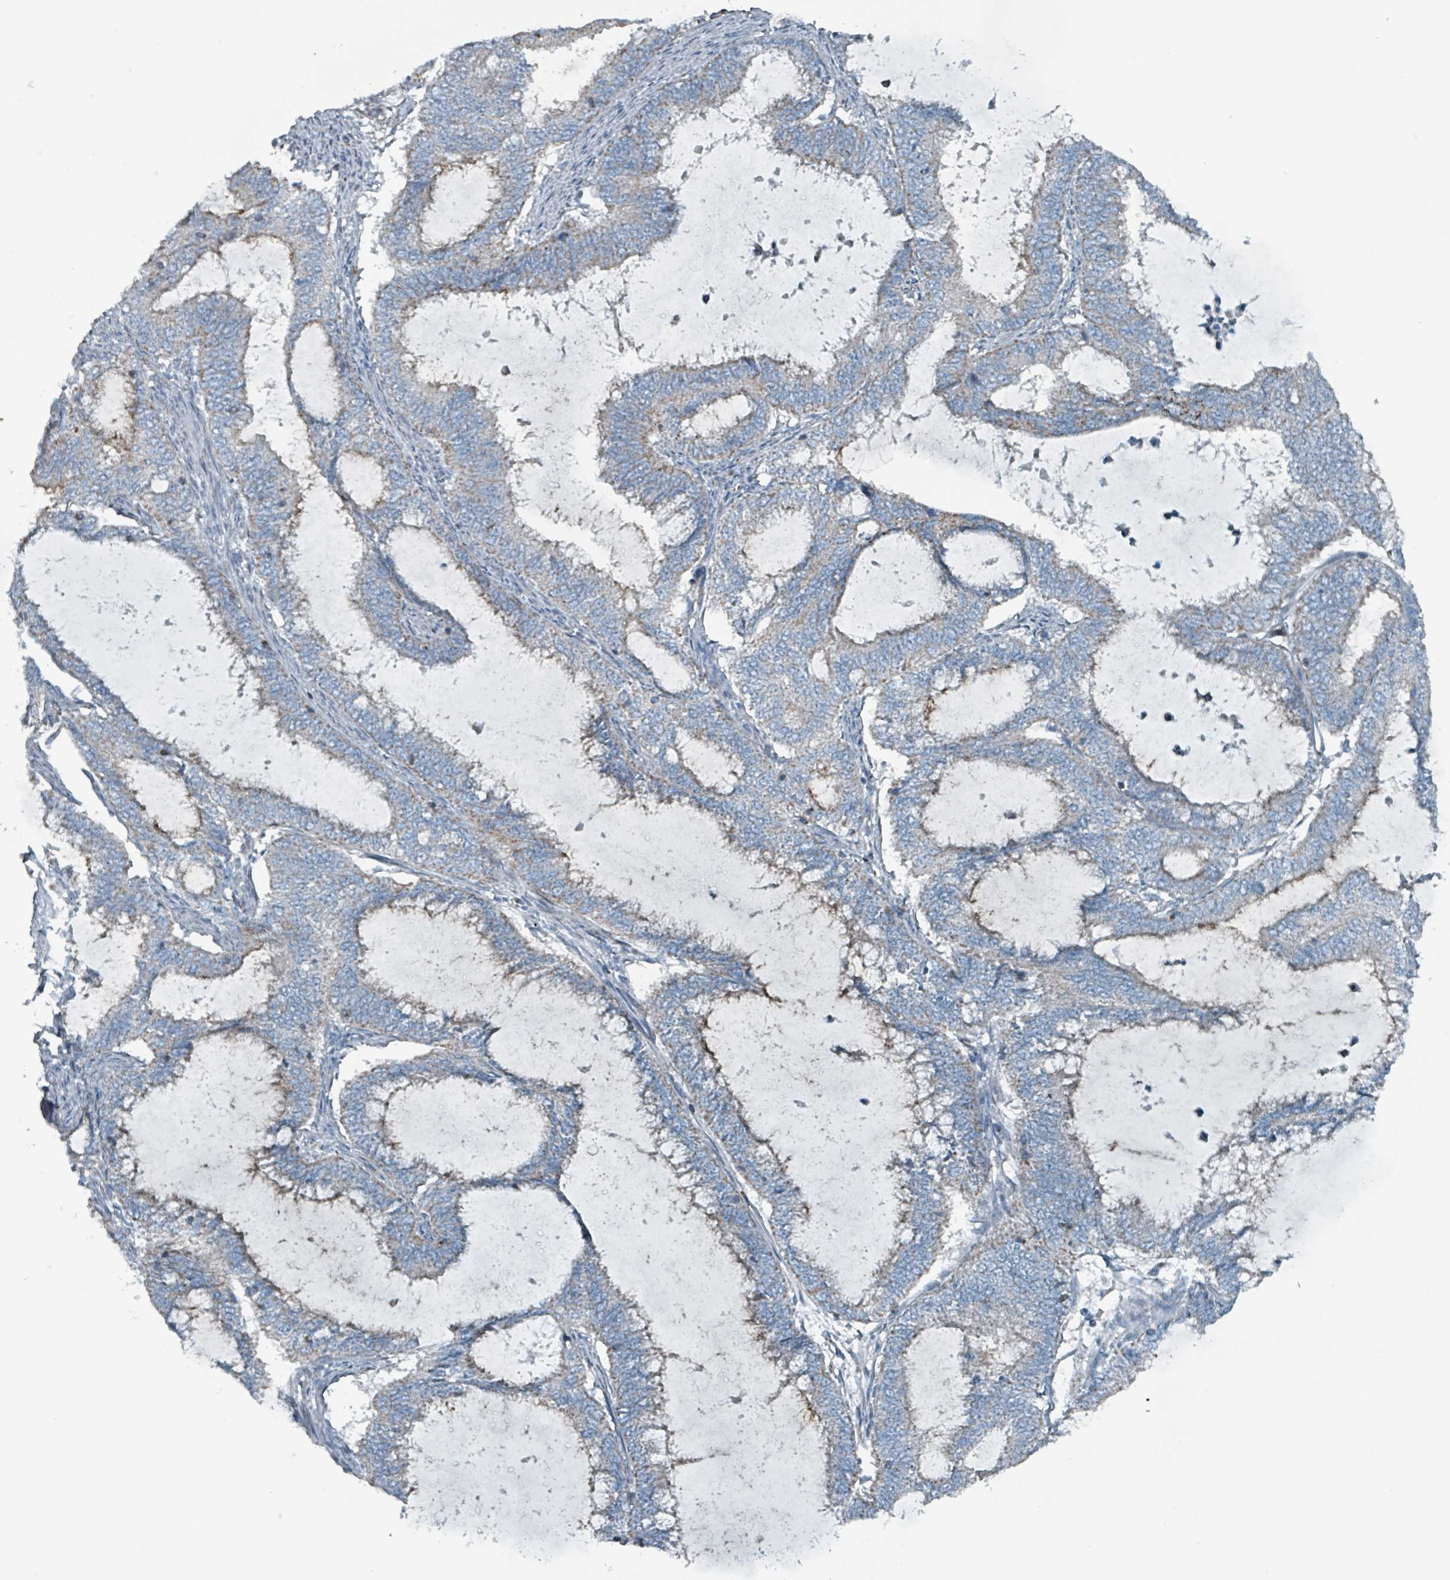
{"staining": {"intensity": "weak", "quantity": "25%-75%", "location": "cytoplasmic/membranous"}, "tissue": "endometrial cancer", "cell_type": "Tumor cells", "image_type": "cancer", "snomed": [{"axis": "morphology", "description": "Adenocarcinoma, NOS"}, {"axis": "topography", "description": "Endometrium"}], "caption": "Protein staining of endometrial cancer (adenocarcinoma) tissue exhibits weak cytoplasmic/membranous expression in approximately 25%-75% of tumor cells.", "gene": "ABHD18", "patient": {"sex": "female", "age": 51}}